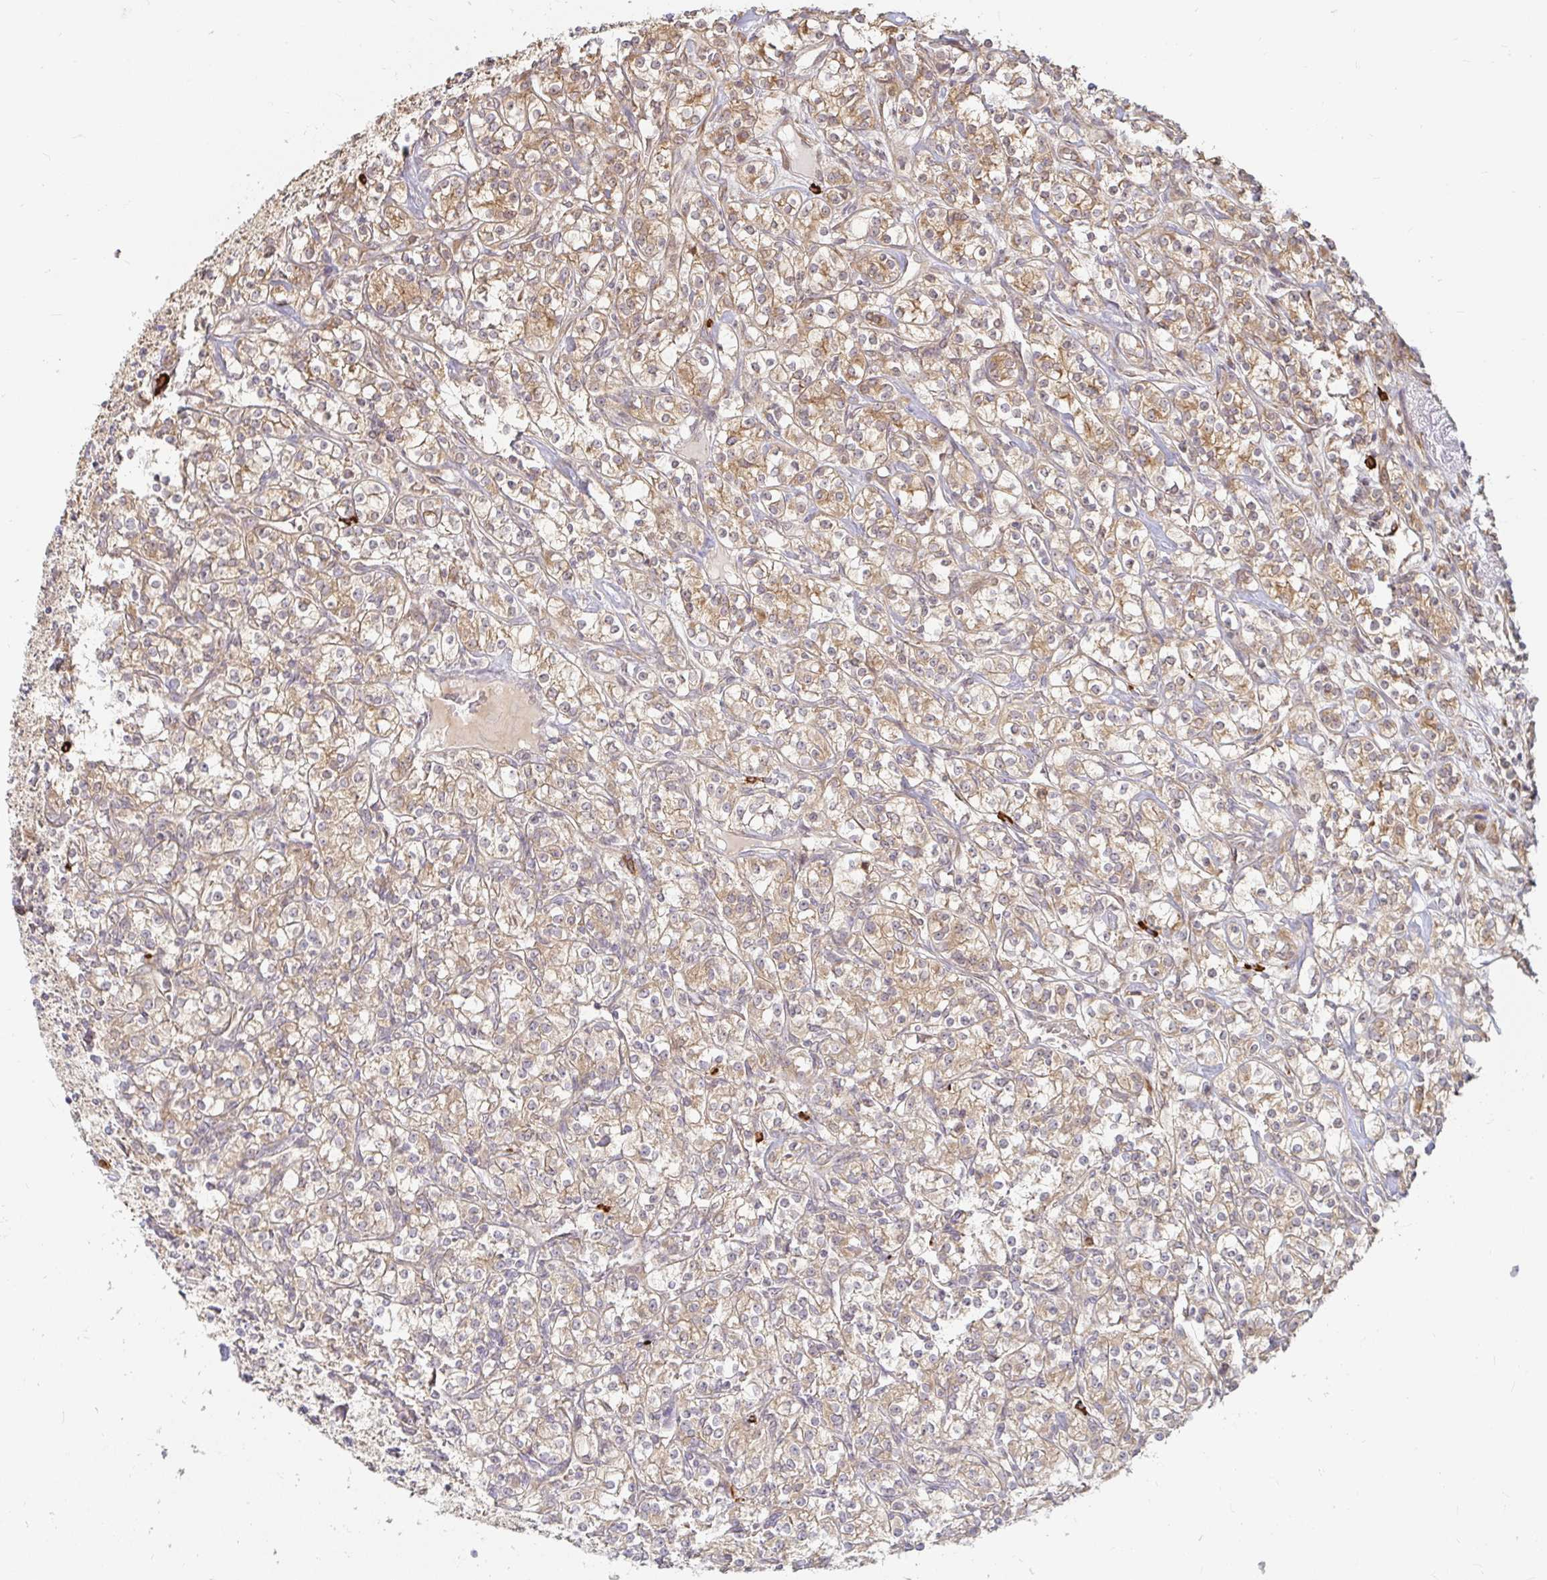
{"staining": {"intensity": "weak", "quantity": ">75%", "location": "cytoplasmic/membranous"}, "tissue": "renal cancer", "cell_type": "Tumor cells", "image_type": "cancer", "snomed": [{"axis": "morphology", "description": "Adenocarcinoma, NOS"}, {"axis": "topography", "description": "Kidney"}], "caption": "Weak cytoplasmic/membranous staining is appreciated in about >75% of tumor cells in renal adenocarcinoma.", "gene": "CAST", "patient": {"sex": "male", "age": 77}}